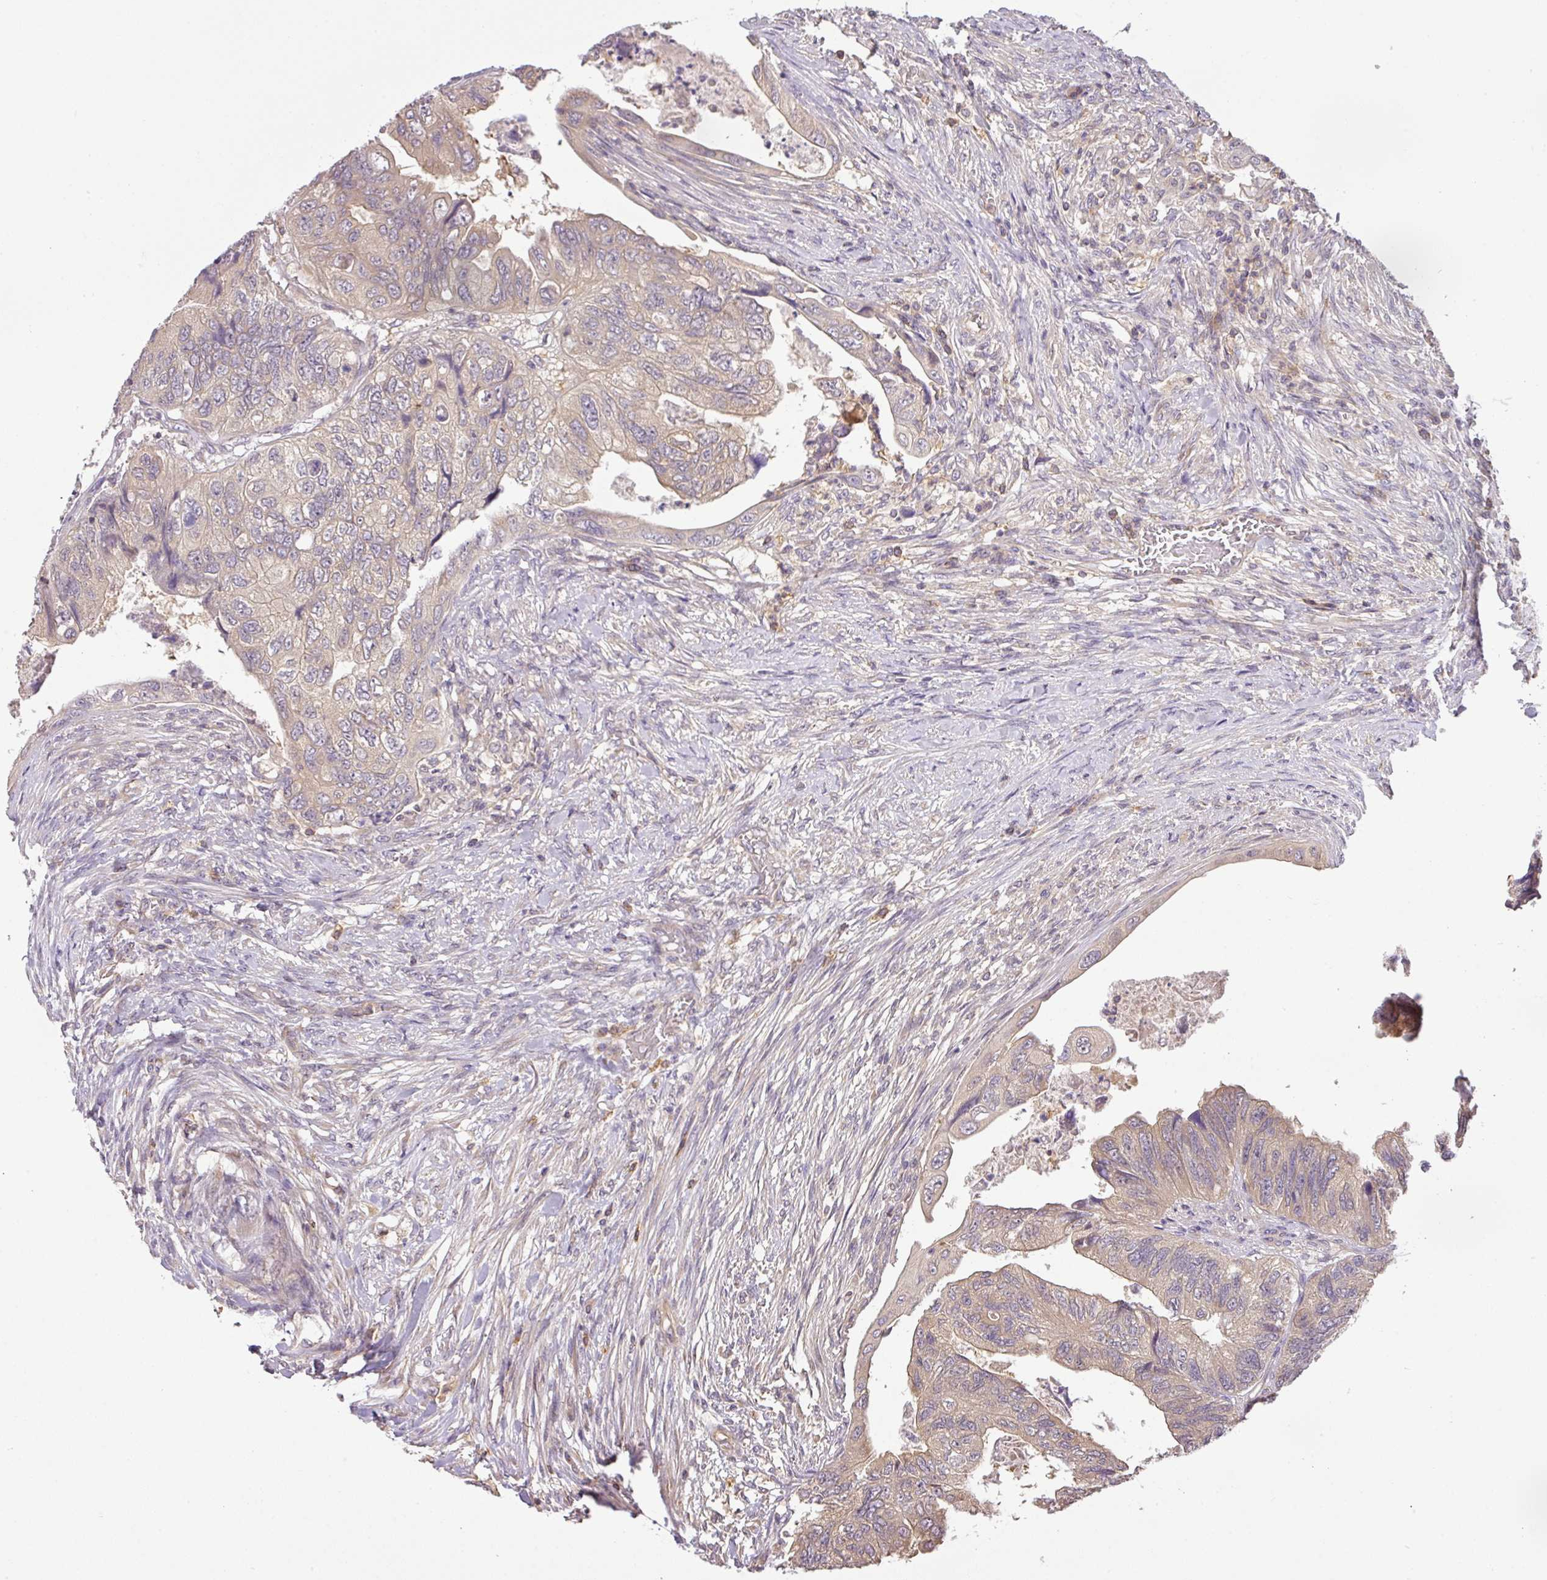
{"staining": {"intensity": "weak", "quantity": "<25%", "location": "cytoplasmic/membranous"}, "tissue": "colorectal cancer", "cell_type": "Tumor cells", "image_type": "cancer", "snomed": [{"axis": "morphology", "description": "Adenocarcinoma, NOS"}, {"axis": "topography", "description": "Rectum"}], "caption": "A micrograph of human colorectal cancer is negative for staining in tumor cells.", "gene": "TCL1B", "patient": {"sex": "male", "age": 63}}